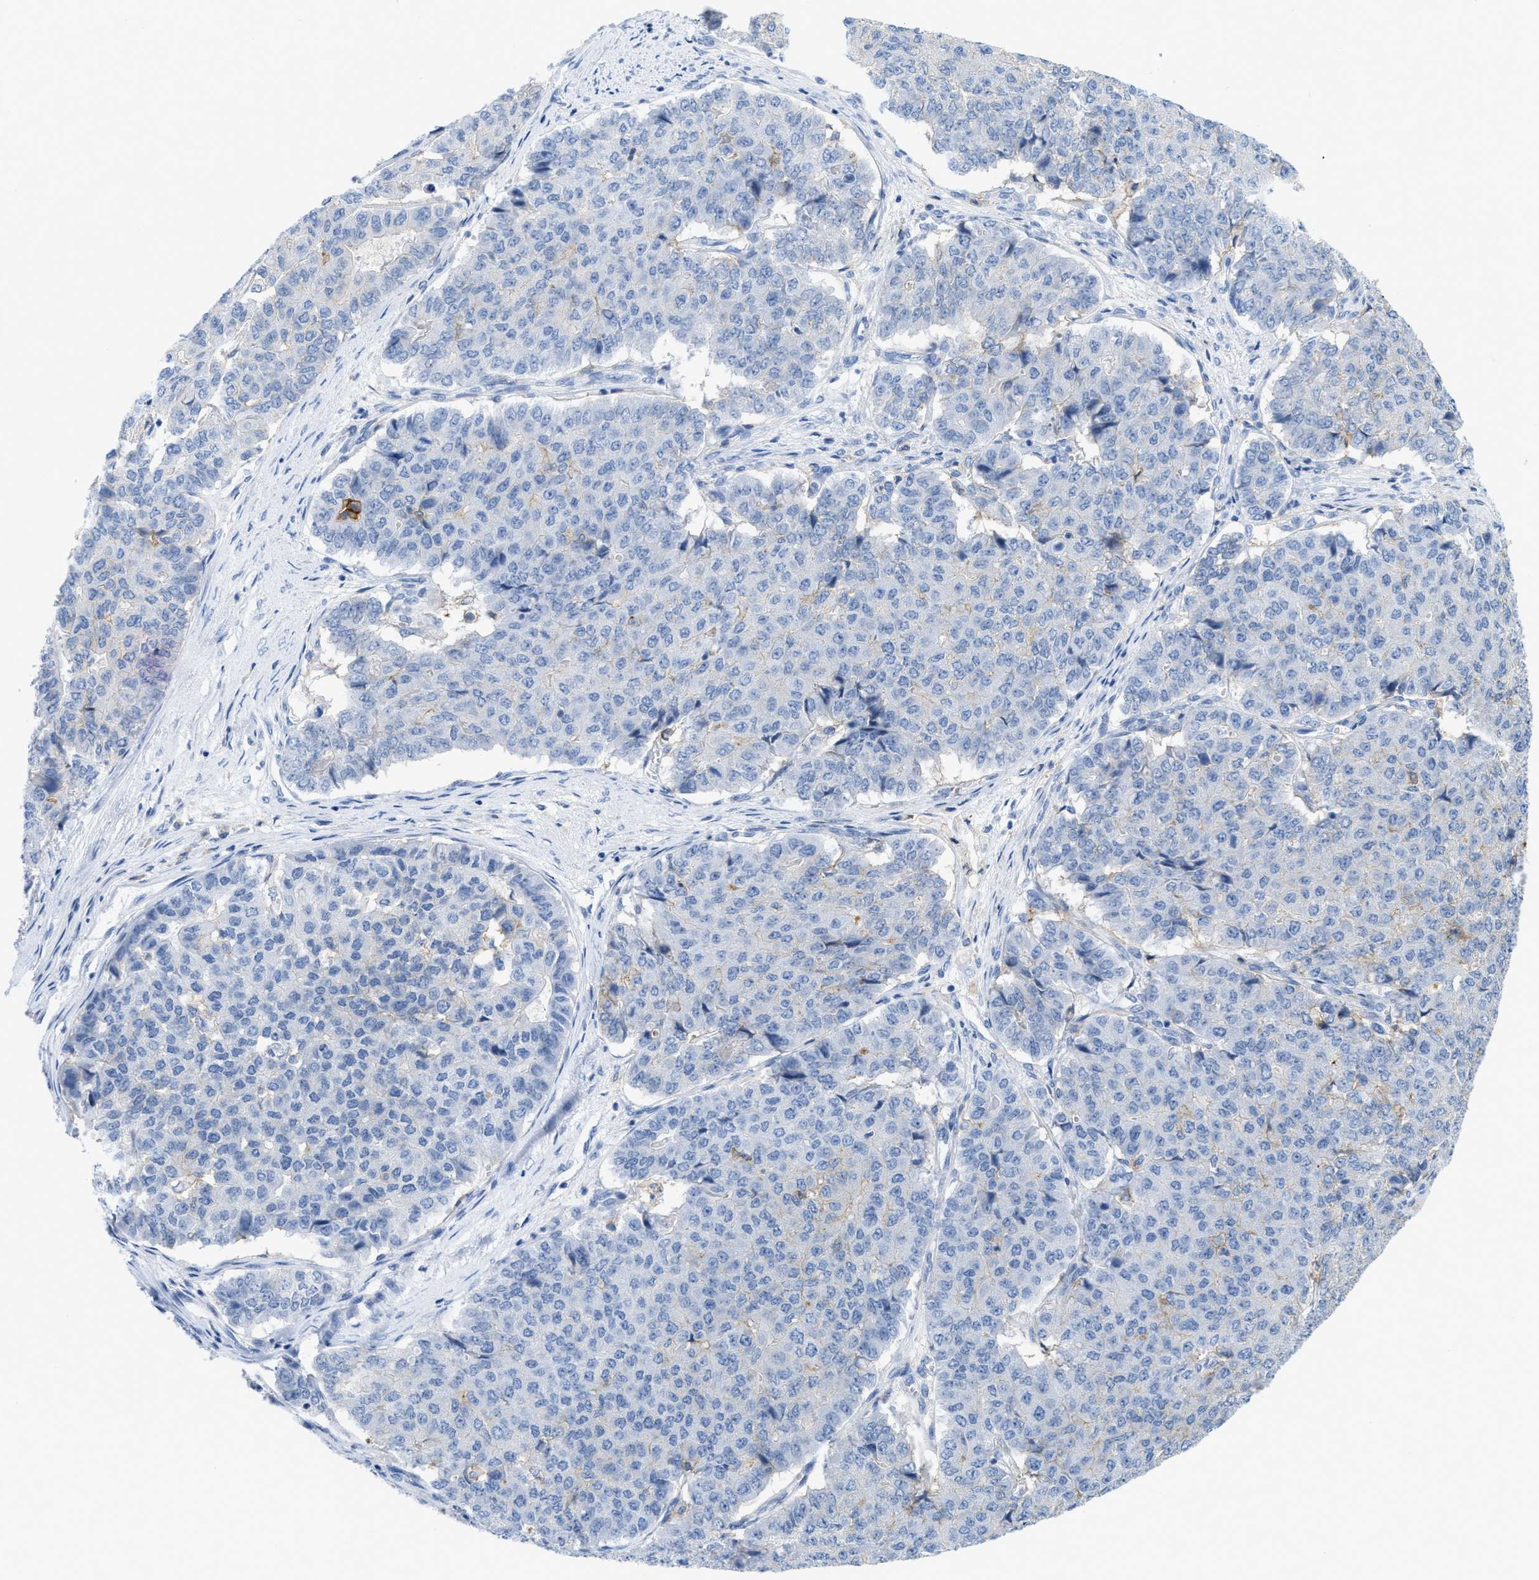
{"staining": {"intensity": "negative", "quantity": "none", "location": "none"}, "tissue": "pancreatic cancer", "cell_type": "Tumor cells", "image_type": "cancer", "snomed": [{"axis": "morphology", "description": "Adenocarcinoma, NOS"}, {"axis": "topography", "description": "Pancreas"}], "caption": "Pancreatic cancer (adenocarcinoma) was stained to show a protein in brown. There is no significant expression in tumor cells.", "gene": "SLC3A2", "patient": {"sex": "male", "age": 50}}